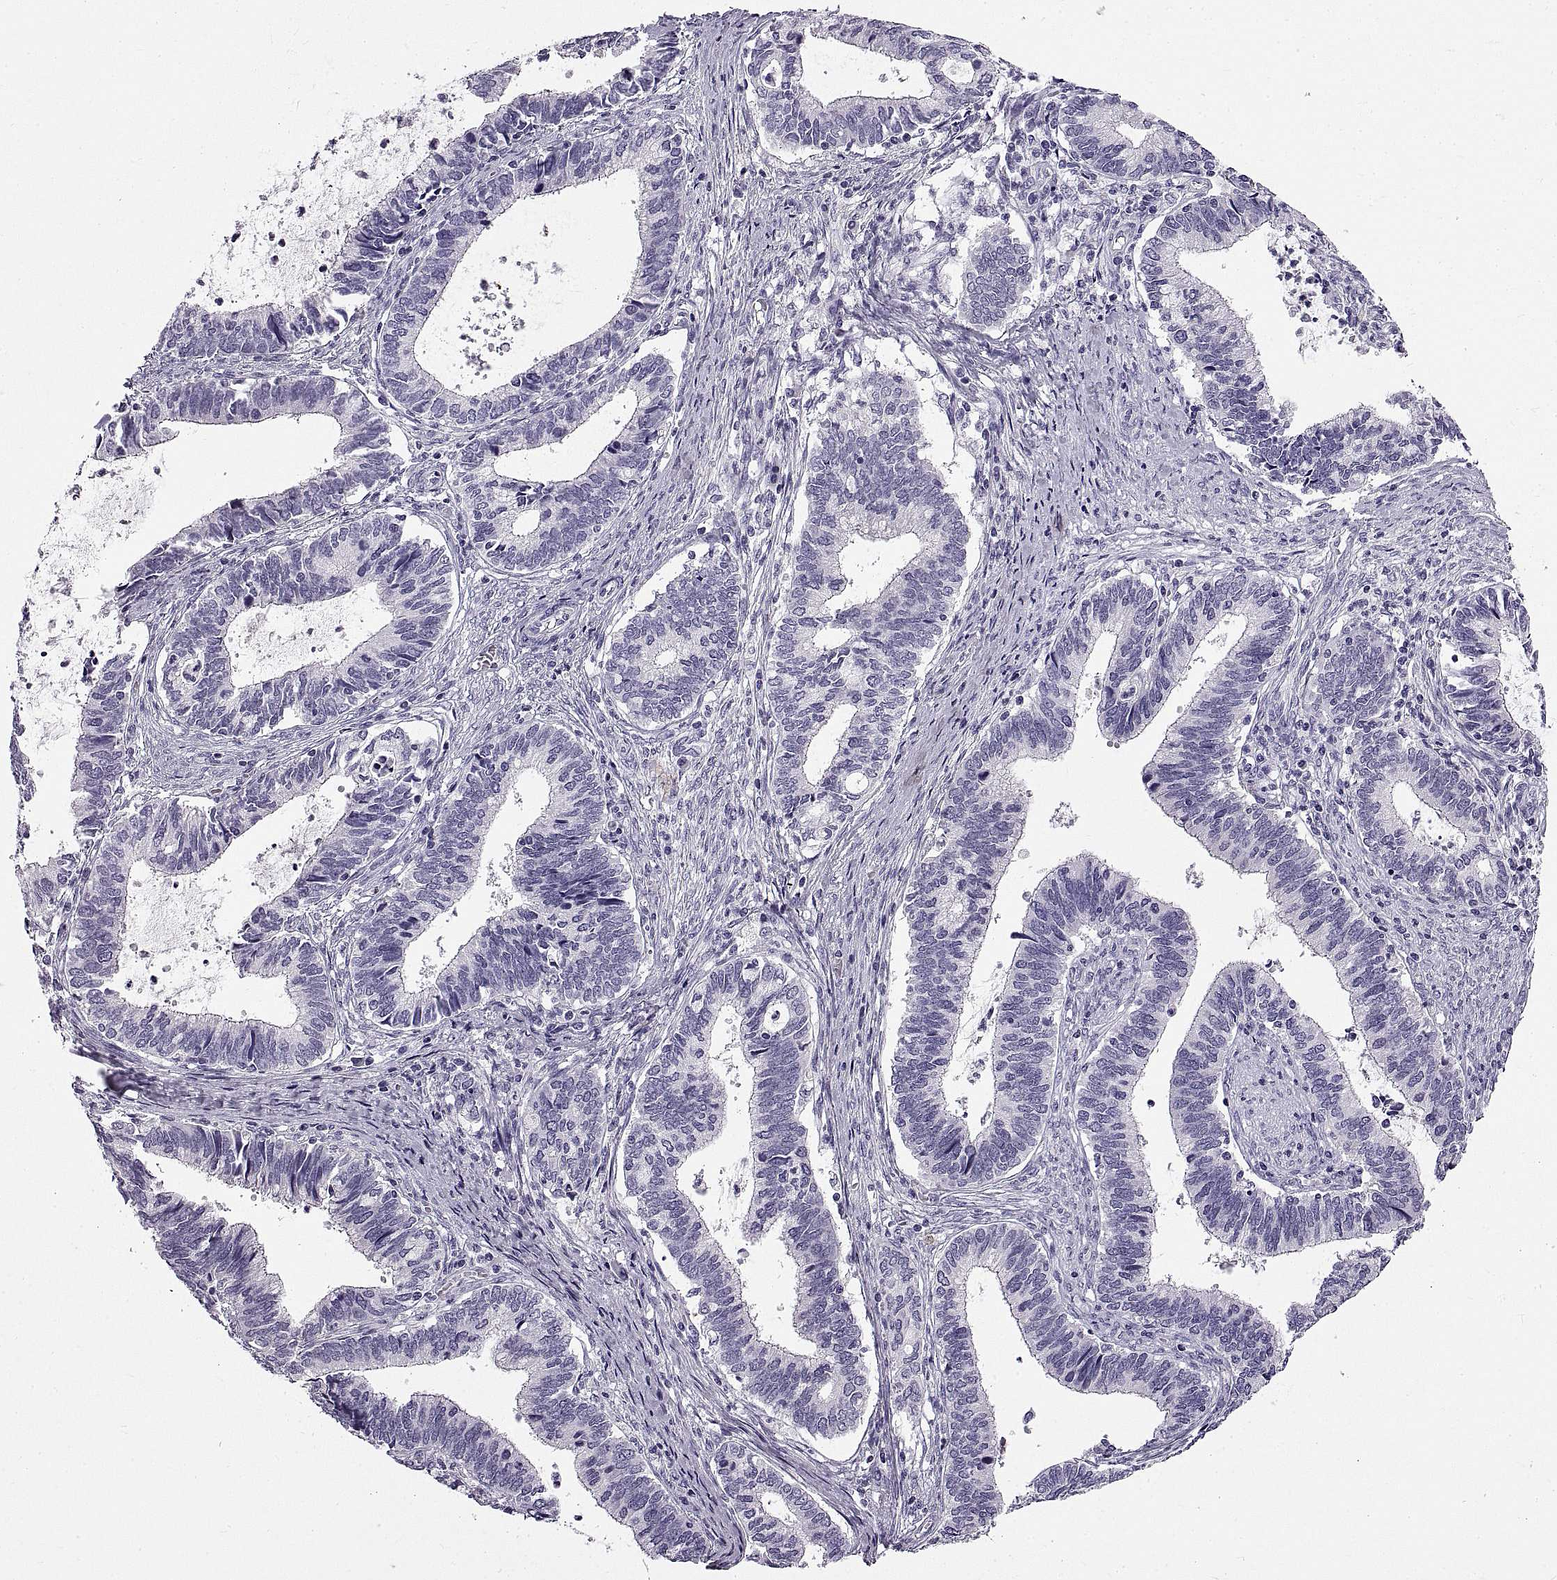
{"staining": {"intensity": "negative", "quantity": "none", "location": "none"}, "tissue": "cervical cancer", "cell_type": "Tumor cells", "image_type": "cancer", "snomed": [{"axis": "morphology", "description": "Adenocarcinoma, NOS"}, {"axis": "topography", "description": "Cervix"}], "caption": "Cervical cancer was stained to show a protein in brown. There is no significant staining in tumor cells.", "gene": "WFDC8", "patient": {"sex": "female", "age": 42}}